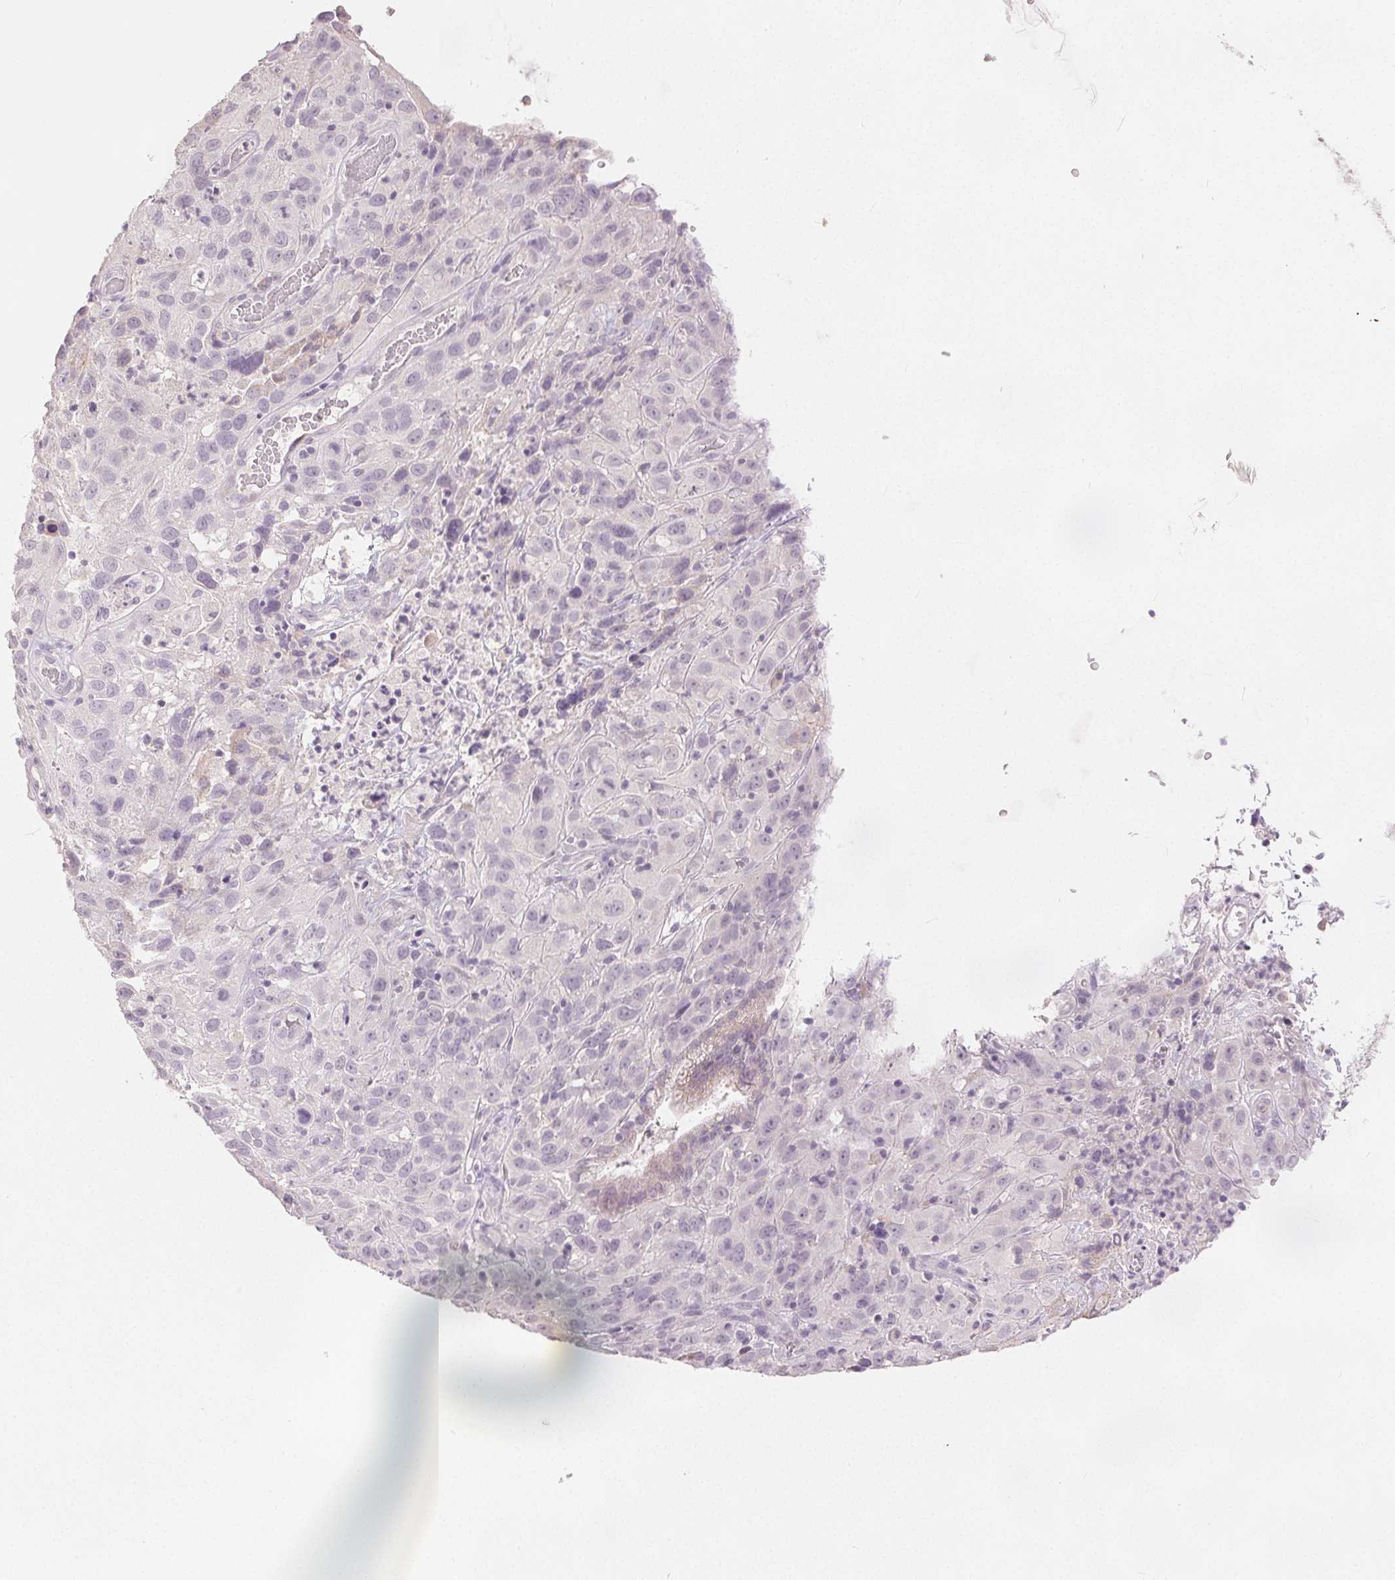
{"staining": {"intensity": "negative", "quantity": "none", "location": "none"}, "tissue": "cervical cancer", "cell_type": "Tumor cells", "image_type": "cancer", "snomed": [{"axis": "morphology", "description": "Squamous cell carcinoma, NOS"}, {"axis": "topography", "description": "Cervix"}], "caption": "High power microscopy photomicrograph of an IHC histopathology image of cervical cancer, revealing no significant positivity in tumor cells. (DAB (3,3'-diaminobenzidine) IHC, high magnification).", "gene": "CA12", "patient": {"sex": "female", "age": 32}}